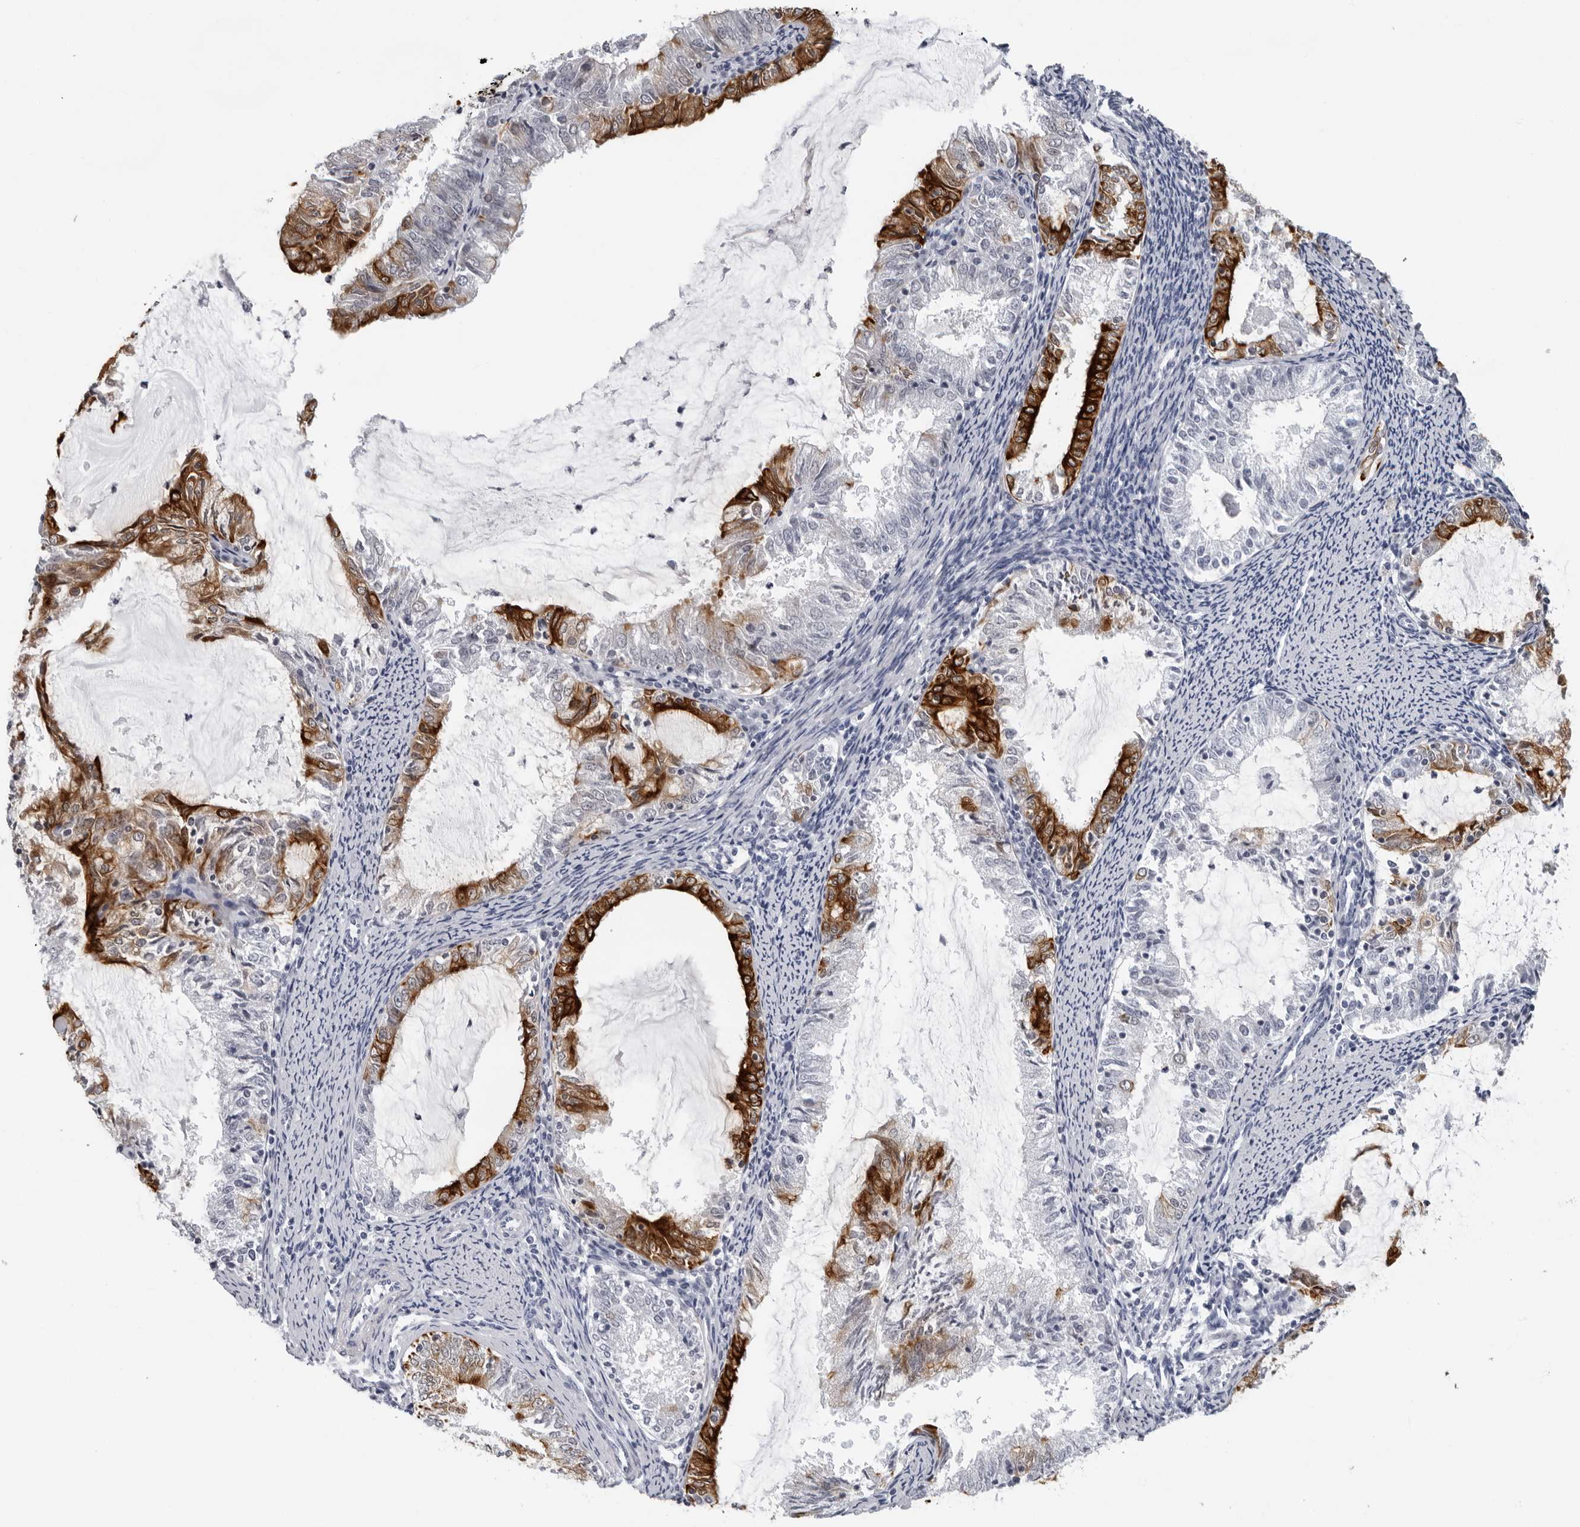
{"staining": {"intensity": "strong", "quantity": "25%-75%", "location": "cytoplasmic/membranous"}, "tissue": "endometrial cancer", "cell_type": "Tumor cells", "image_type": "cancer", "snomed": [{"axis": "morphology", "description": "Adenocarcinoma, NOS"}, {"axis": "topography", "description": "Endometrium"}], "caption": "This image reveals endometrial adenocarcinoma stained with IHC to label a protein in brown. The cytoplasmic/membranous of tumor cells show strong positivity for the protein. Nuclei are counter-stained blue.", "gene": "CCDC28B", "patient": {"sex": "female", "age": 57}}